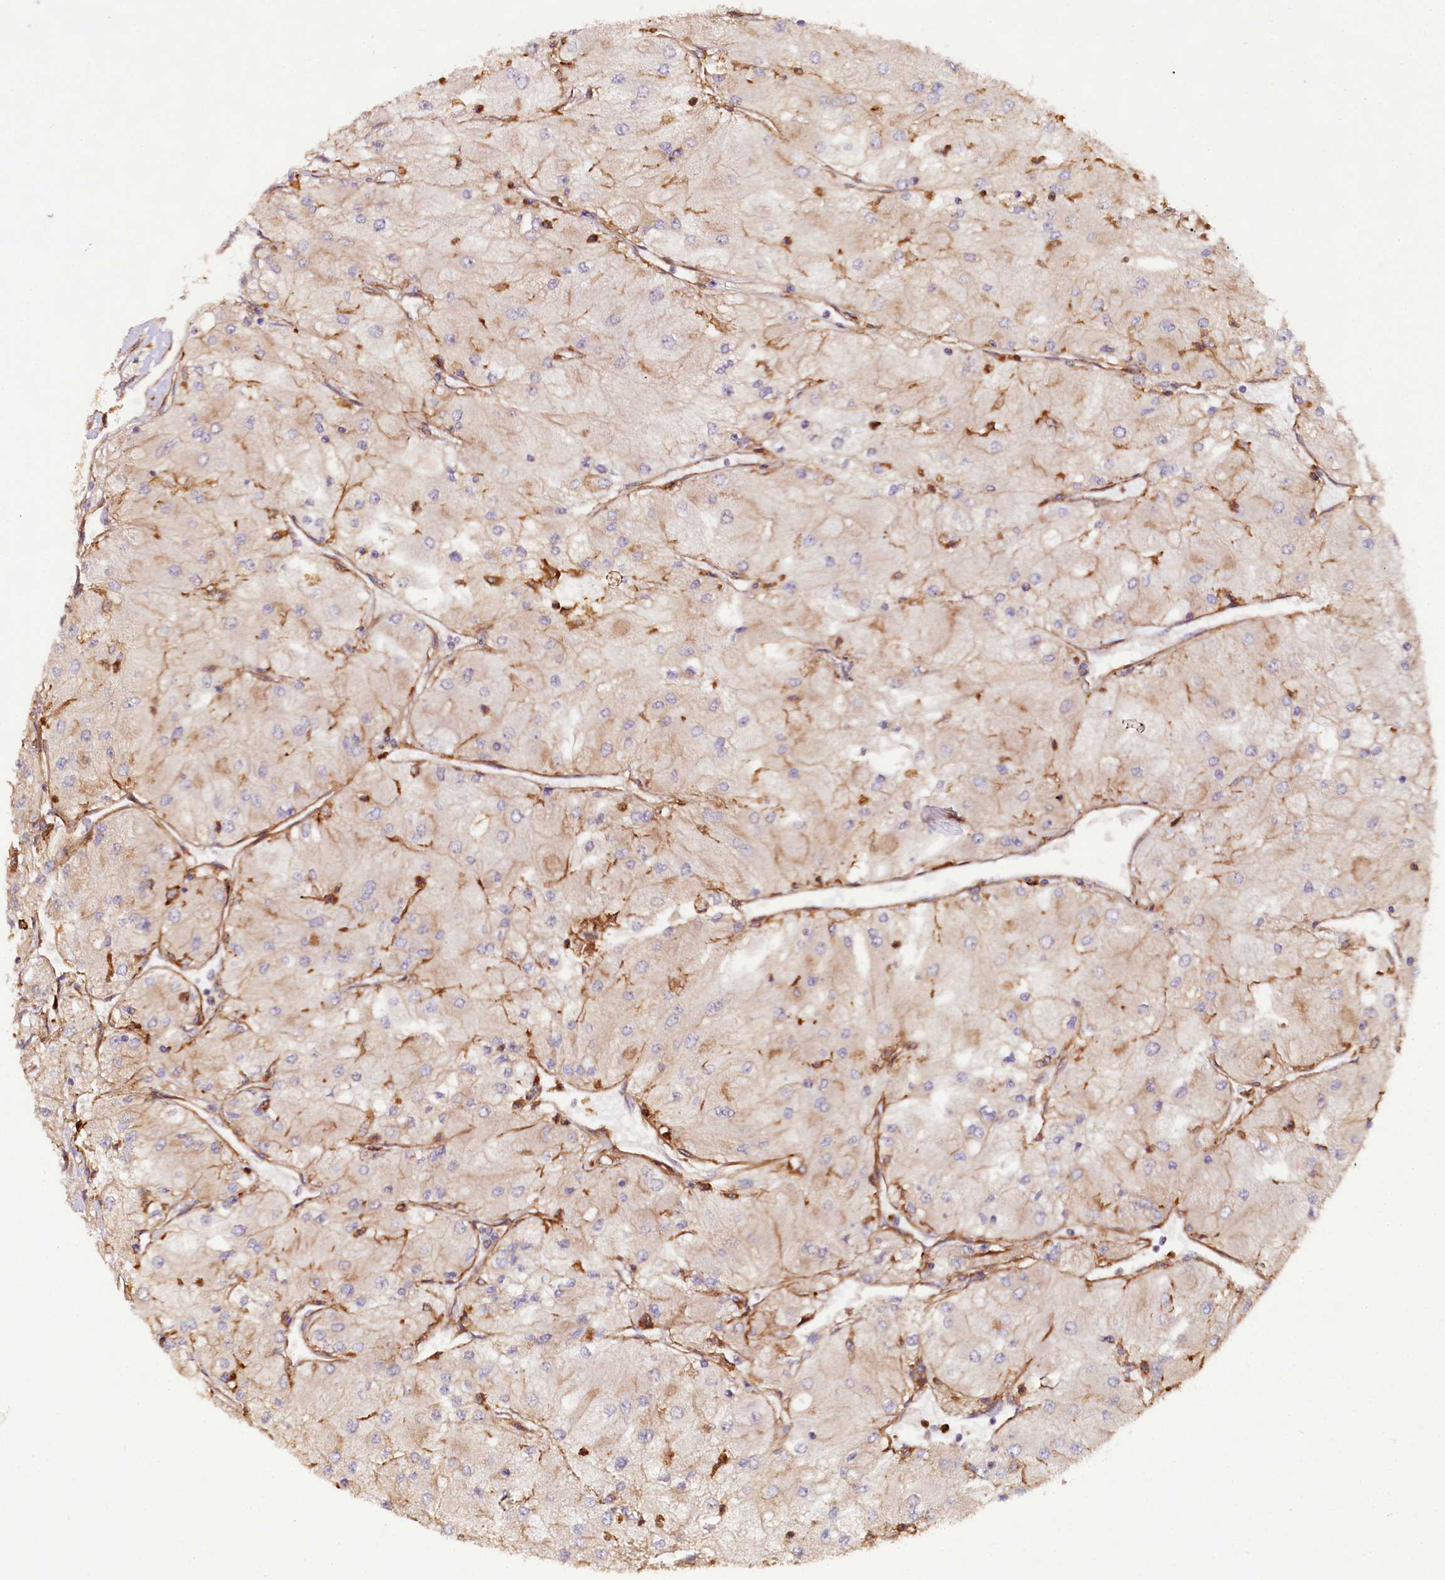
{"staining": {"intensity": "weak", "quantity": "<25%", "location": "cytoplasmic/membranous"}, "tissue": "renal cancer", "cell_type": "Tumor cells", "image_type": "cancer", "snomed": [{"axis": "morphology", "description": "Adenocarcinoma, NOS"}, {"axis": "topography", "description": "Kidney"}], "caption": "Adenocarcinoma (renal) stained for a protein using immunohistochemistry displays no expression tumor cells.", "gene": "CSAD", "patient": {"sex": "male", "age": 80}}